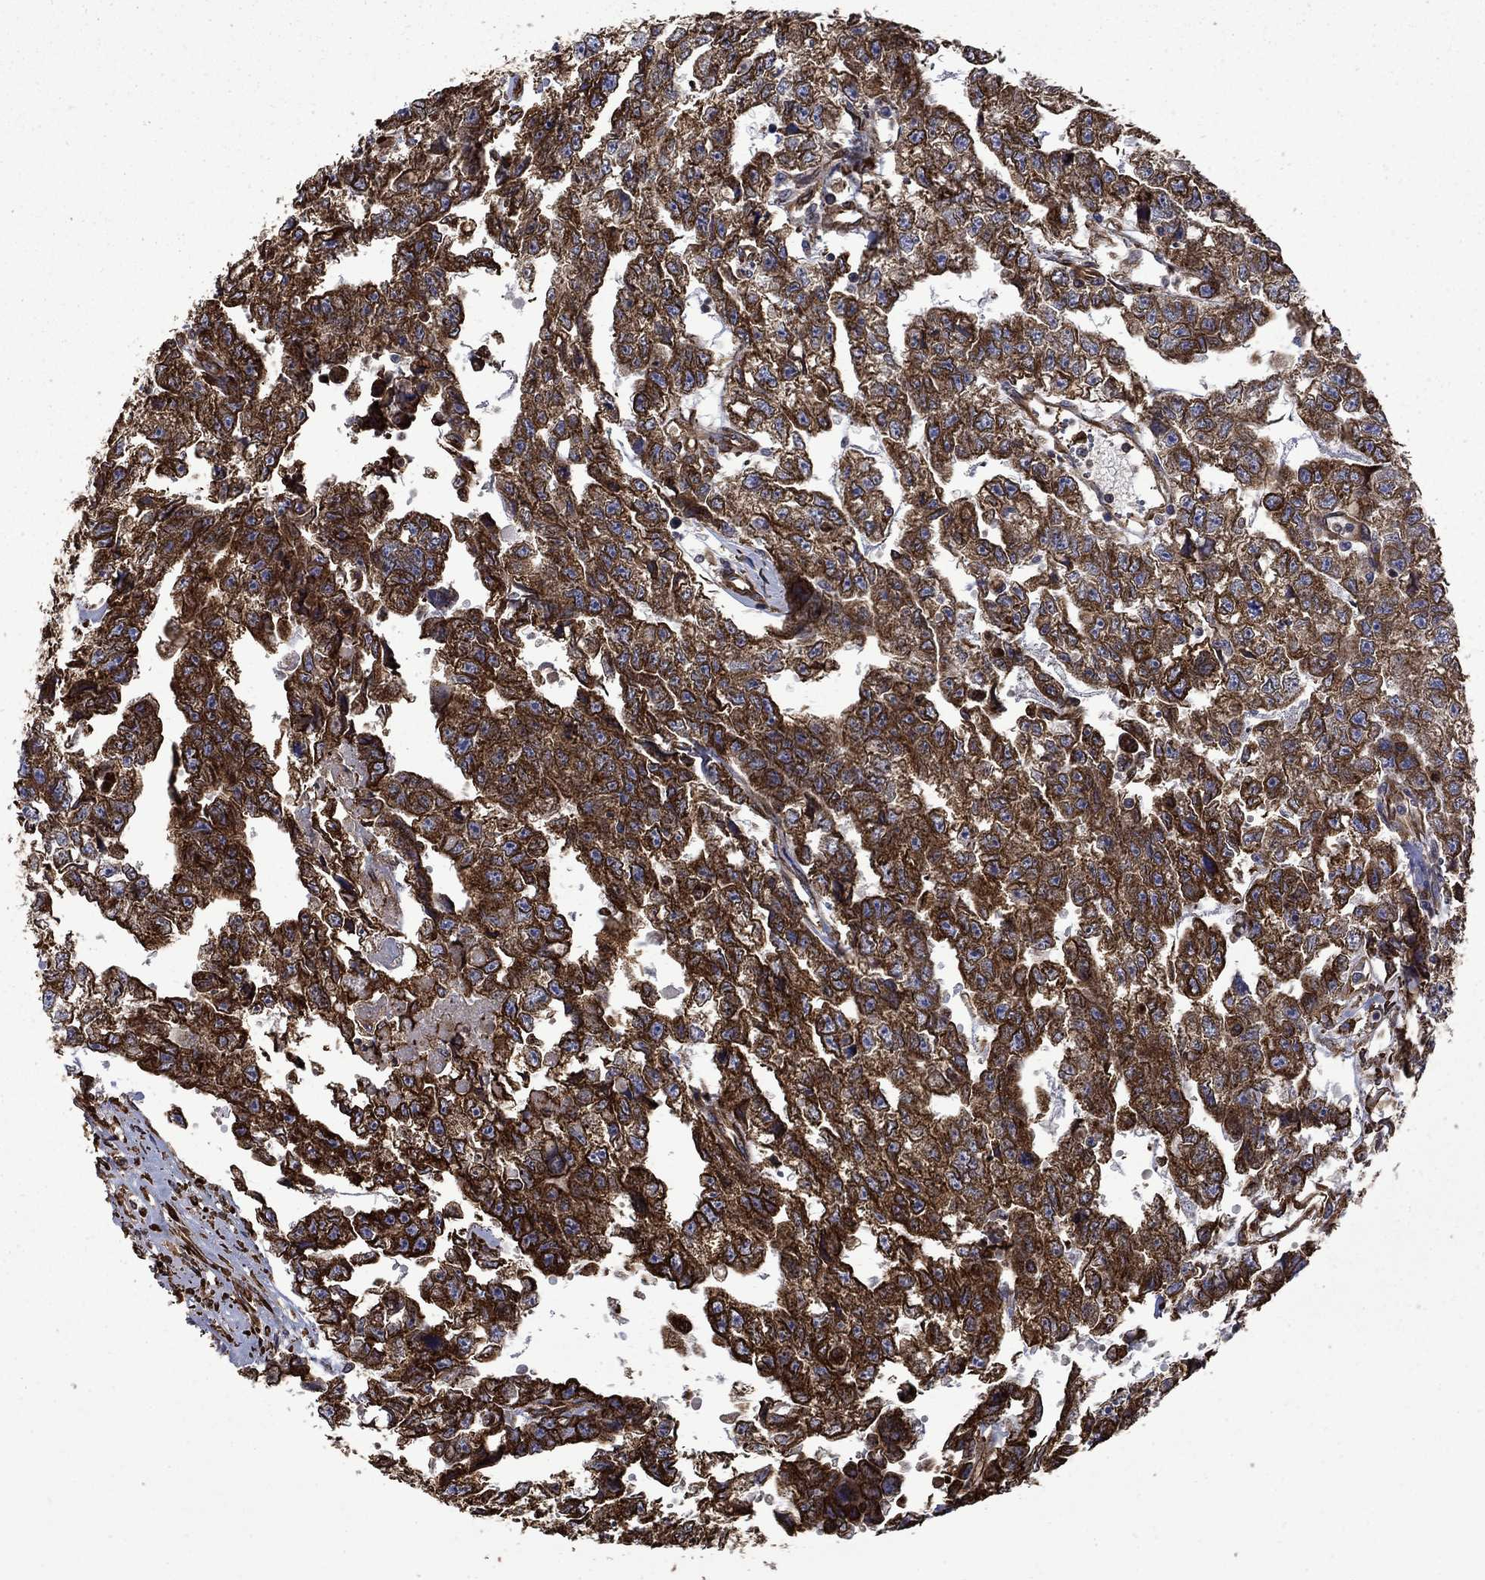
{"staining": {"intensity": "strong", "quantity": ">75%", "location": "cytoplasmic/membranous"}, "tissue": "testis cancer", "cell_type": "Tumor cells", "image_type": "cancer", "snomed": [{"axis": "morphology", "description": "Carcinoma, Embryonal, NOS"}, {"axis": "morphology", "description": "Teratoma, malignant, NOS"}, {"axis": "topography", "description": "Testis"}], "caption": "Strong cytoplasmic/membranous positivity for a protein is present in approximately >75% of tumor cells of testis teratoma (malignant) using IHC.", "gene": "CUTC", "patient": {"sex": "male", "age": 44}}